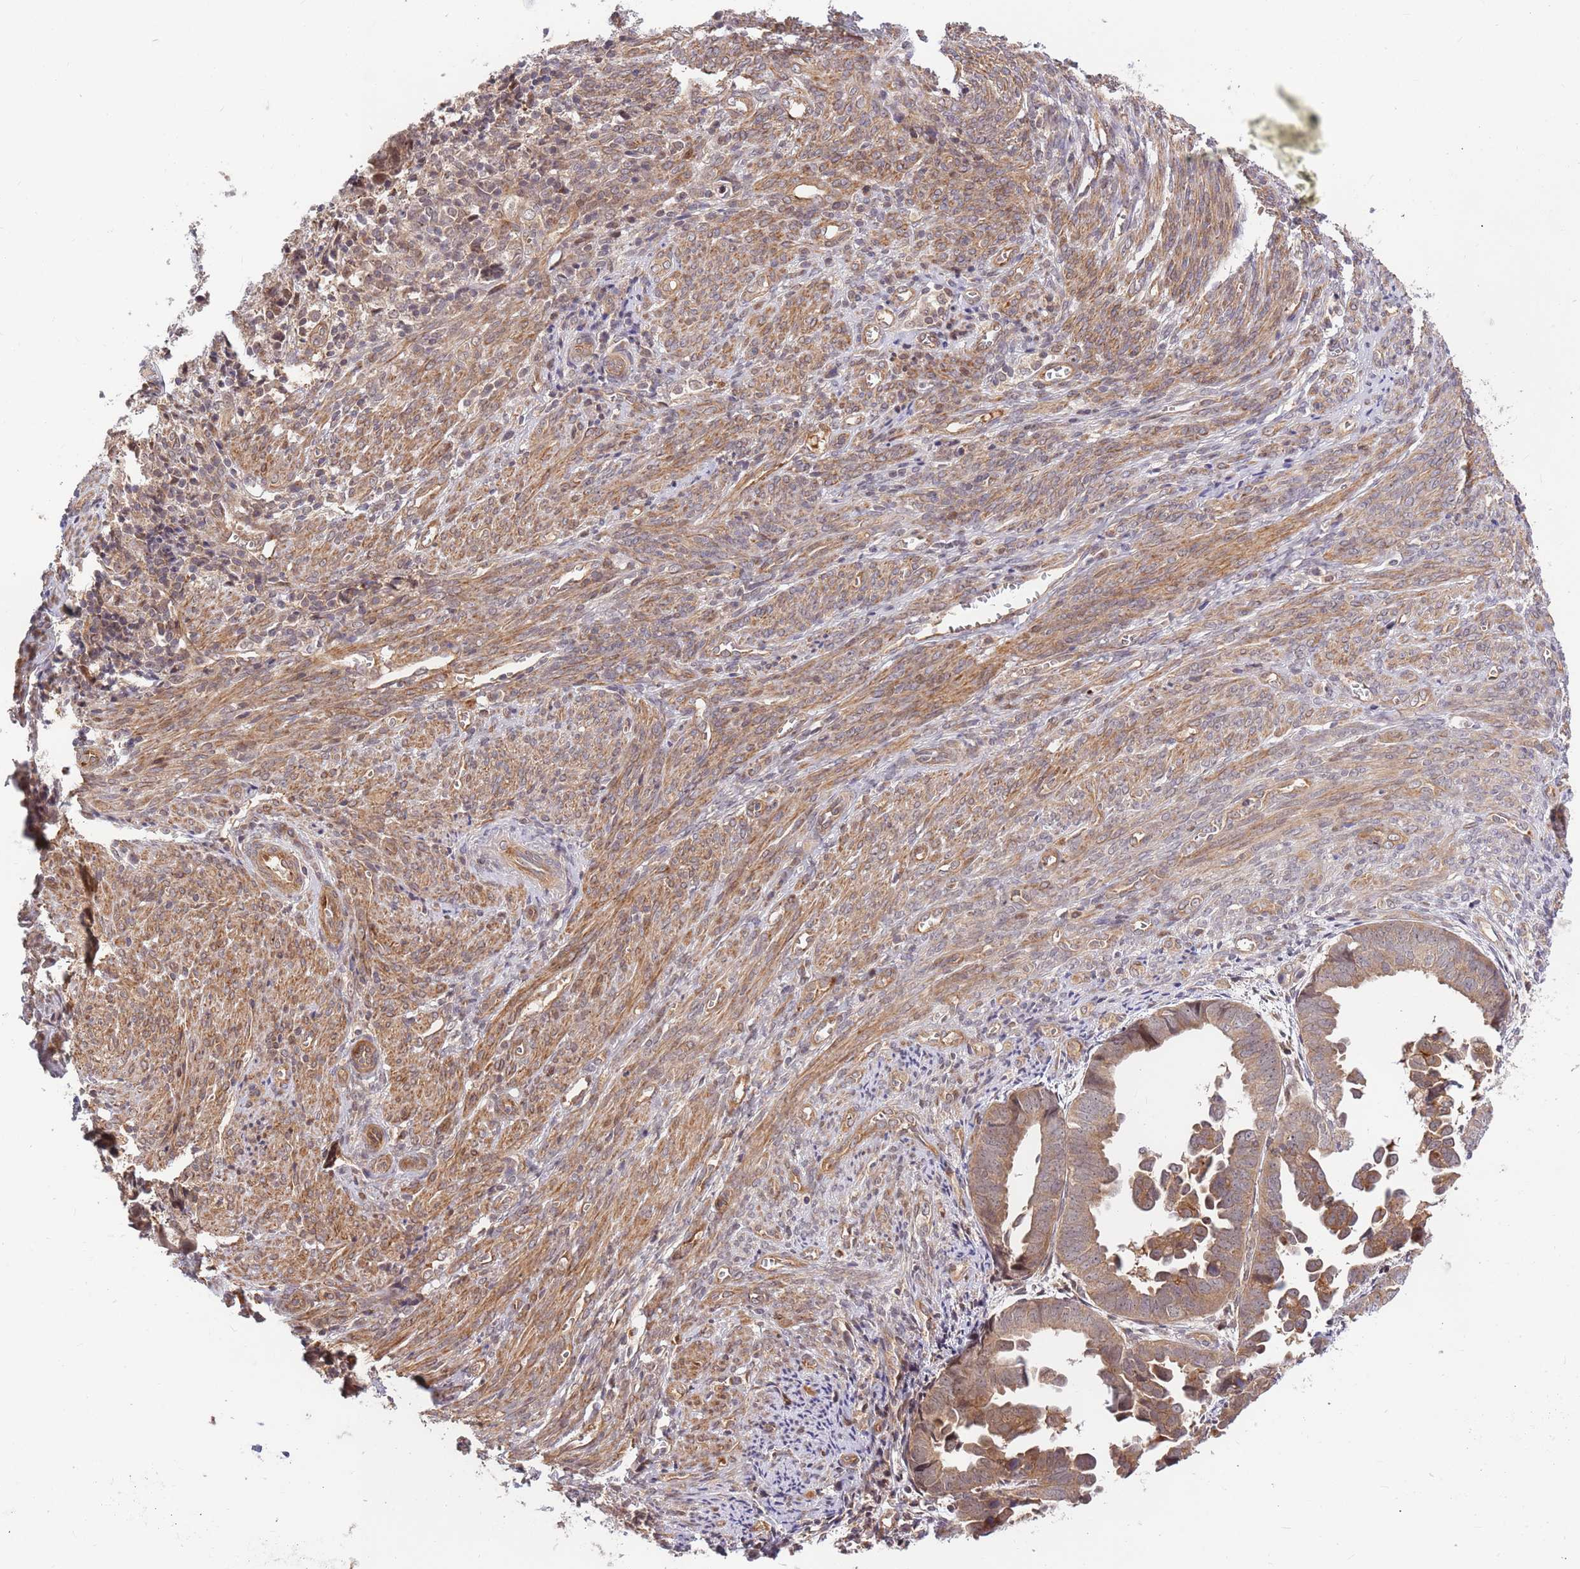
{"staining": {"intensity": "moderate", "quantity": ">75%", "location": "cytoplasmic/membranous"}, "tissue": "endometrial cancer", "cell_type": "Tumor cells", "image_type": "cancer", "snomed": [{"axis": "morphology", "description": "Adenocarcinoma, NOS"}, {"axis": "topography", "description": "Endometrium"}], "caption": "Endometrial cancer (adenocarcinoma) stained for a protein (brown) reveals moderate cytoplasmic/membranous positive expression in approximately >75% of tumor cells.", "gene": "HAUS3", "patient": {"sex": "female", "age": 75}}